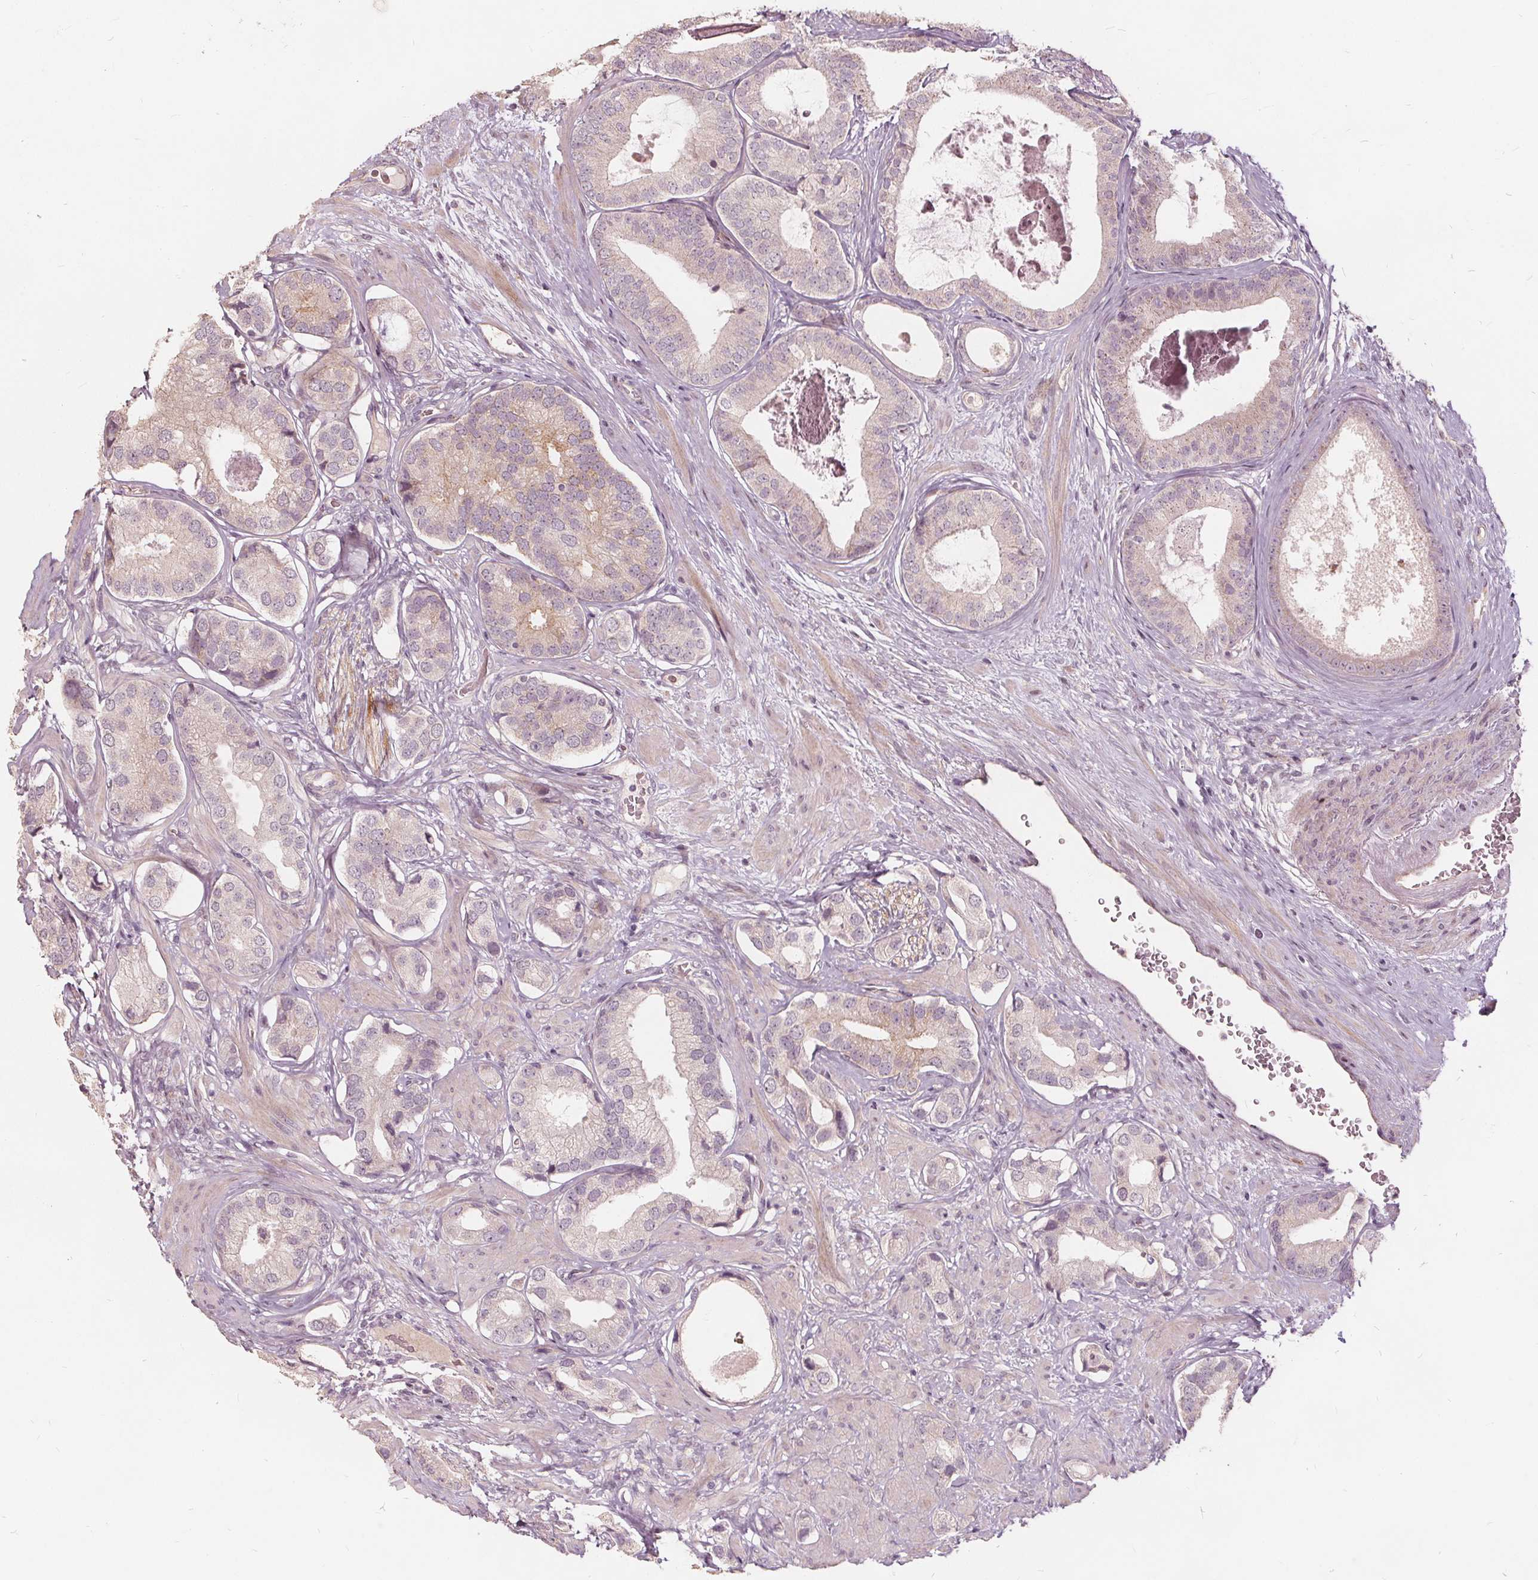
{"staining": {"intensity": "weak", "quantity": "<25%", "location": "cytoplasmic/membranous"}, "tissue": "prostate cancer", "cell_type": "Tumor cells", "image_type": "cancer", "snomed": [{"axis": "morphology", "description": "Adenocarcinoma, Low grade"}, {"axis": "topography", "description": "Prostate"}], "caption": "There is no significant positivity in tumor cells of prostate cancer.", "gene": "PTPRT", "patient": {"sex": "male", "age": 61}}